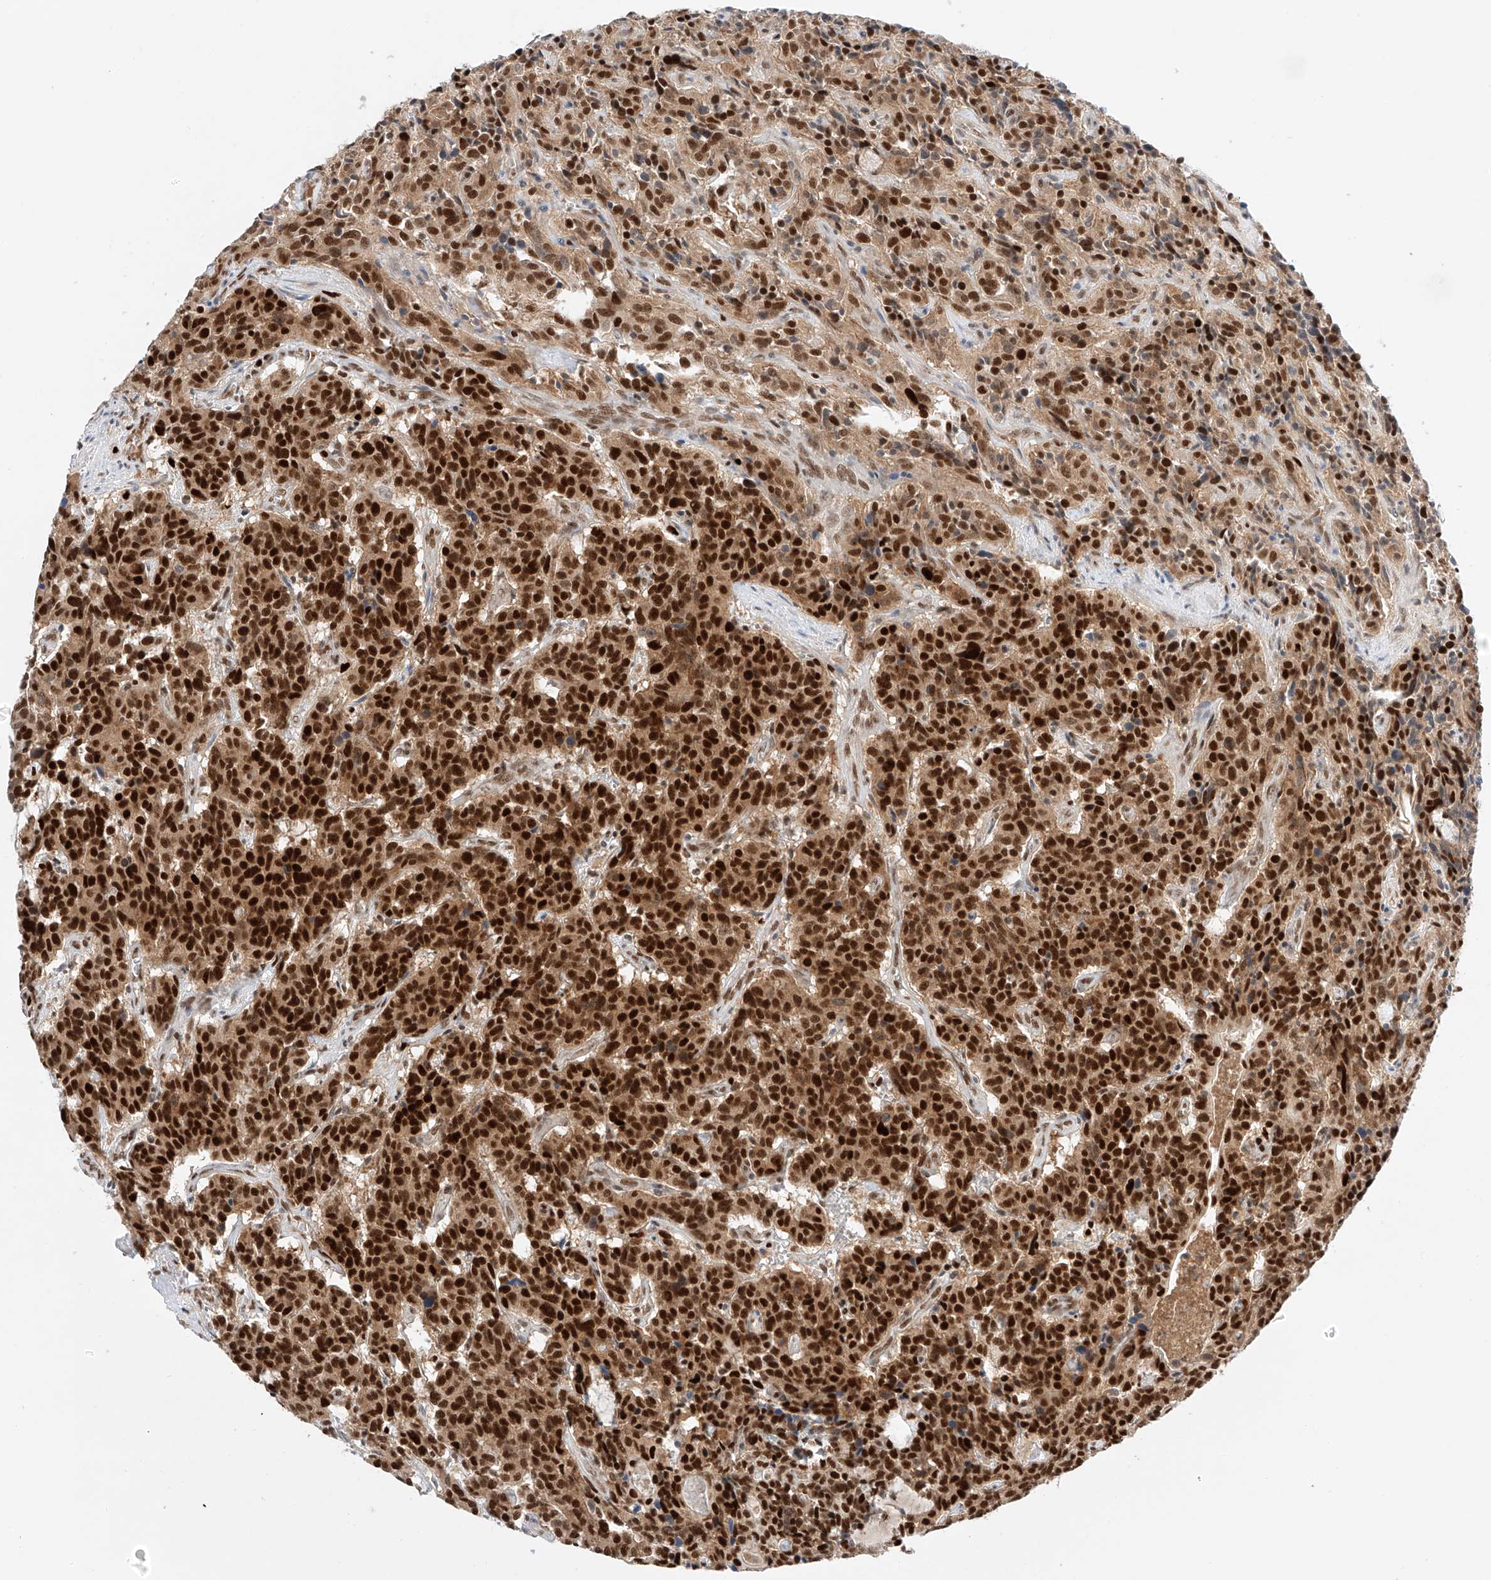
{"staining": {"intensity": "strong", "quantity": ">75%", "location": "cytoplasmic/membranous,nuclear"}, "tissue": "carcinoid", "cell_type": "Tumor cells", "image_type": "cancer", "snomed": [{"axis": "morphology", "description": "Carcinoid, malignant, NOS"}, {"axis": "topography", "description": "Lung"}], "caption": "A histopathology image of human carcinoid stained for a protein shows strong cytoplasmic/membranous and nuclear brown staining in tumor cells. (IHC, brightfield microscopy, high magnification).", "gene": "APIP", "patient": {"sex": "female", "age": 46}}